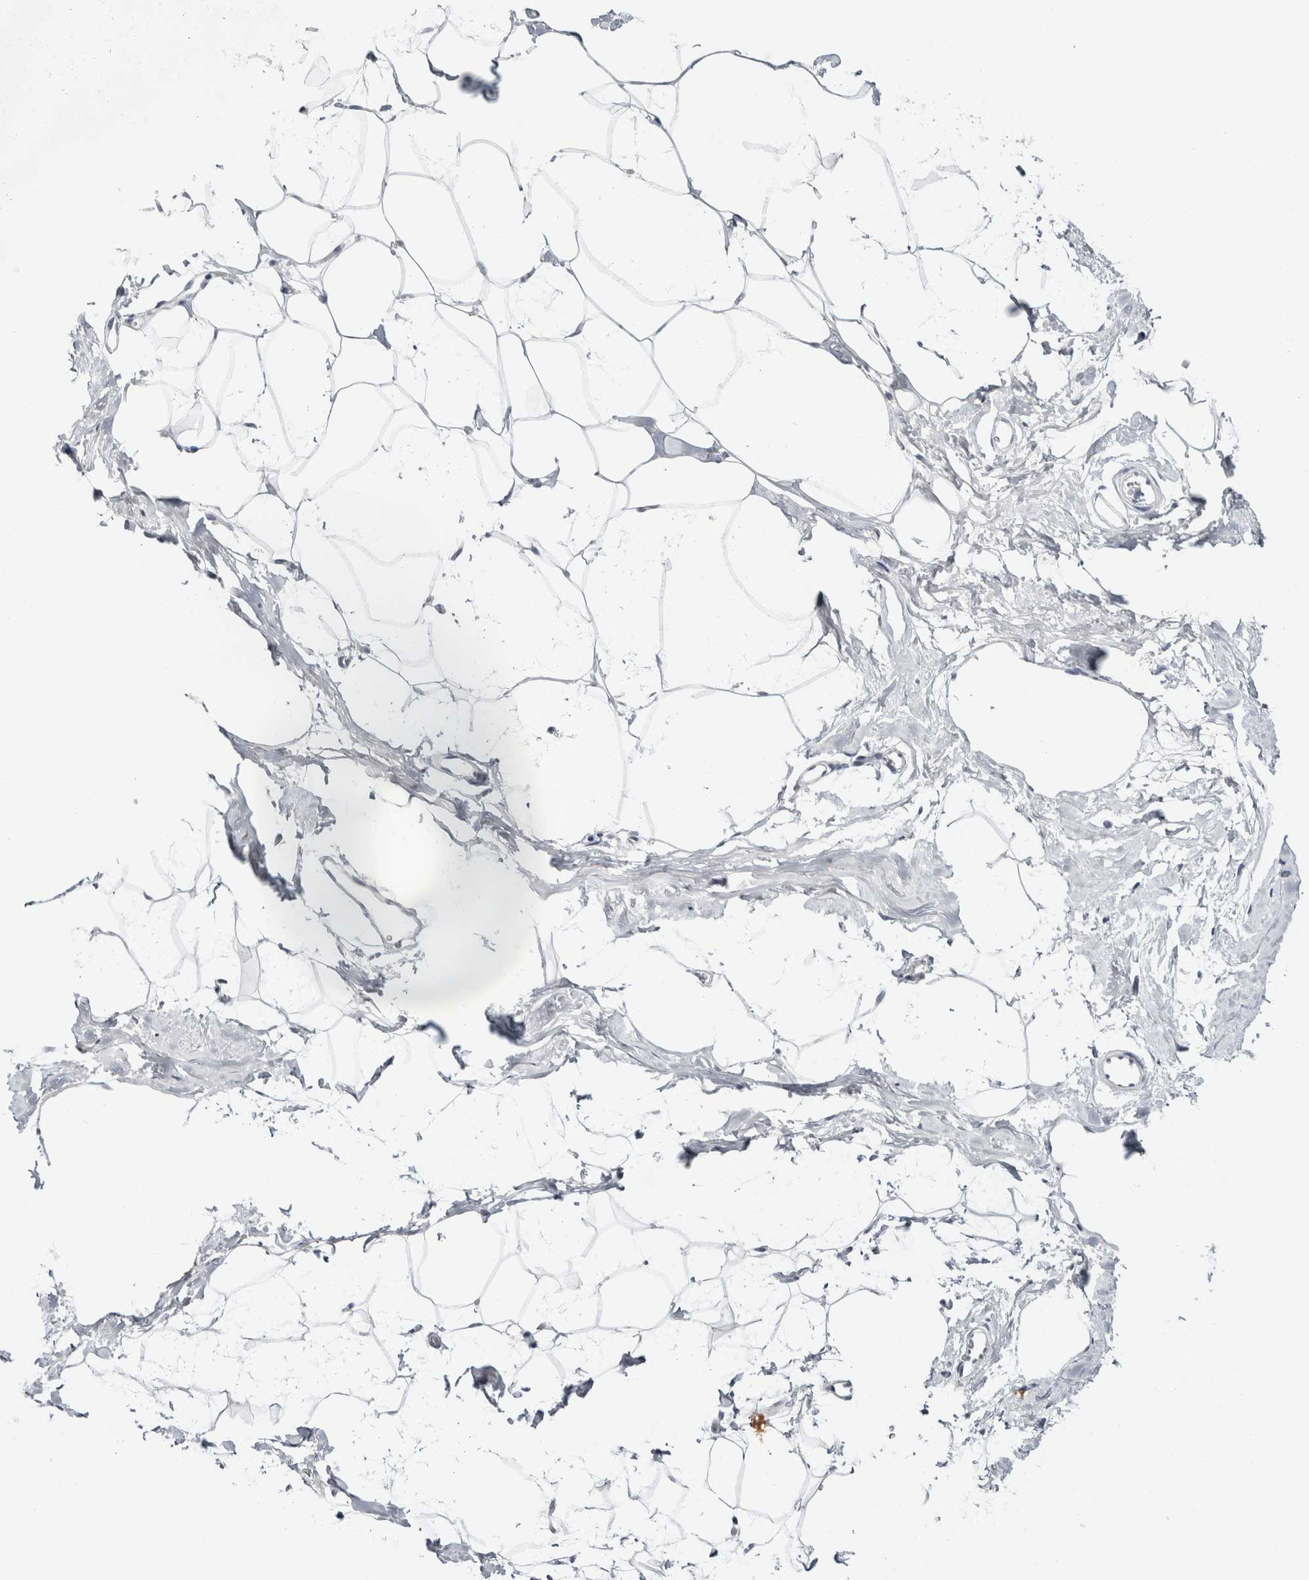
{"staining": {"intensity": "negative", "quantity": "none", "location": "none"}, "tissue": "adipose tissue", "cell_type": "Adipocytes", "image_type": "normal", "snomed": [{"axis": "morphology", "description": "Normal tissue, NOS"}, {"axis": "morphology", "description": "Fibrosis, NOS"}, {"axis": "topography", "description": "Breast"}, {"axis": "topography", "description": "Adipose tissue"}], "caption": "Adipocytes are negative for brown protein staining in unremarkable adipose tissue. Brightfield microscopy of IHC stained with DAB (brown) and hematoxylin (blue), captured at high magnification.", "gene": "RPH3AL", "patient": {"sex": "female", "age": 39}}